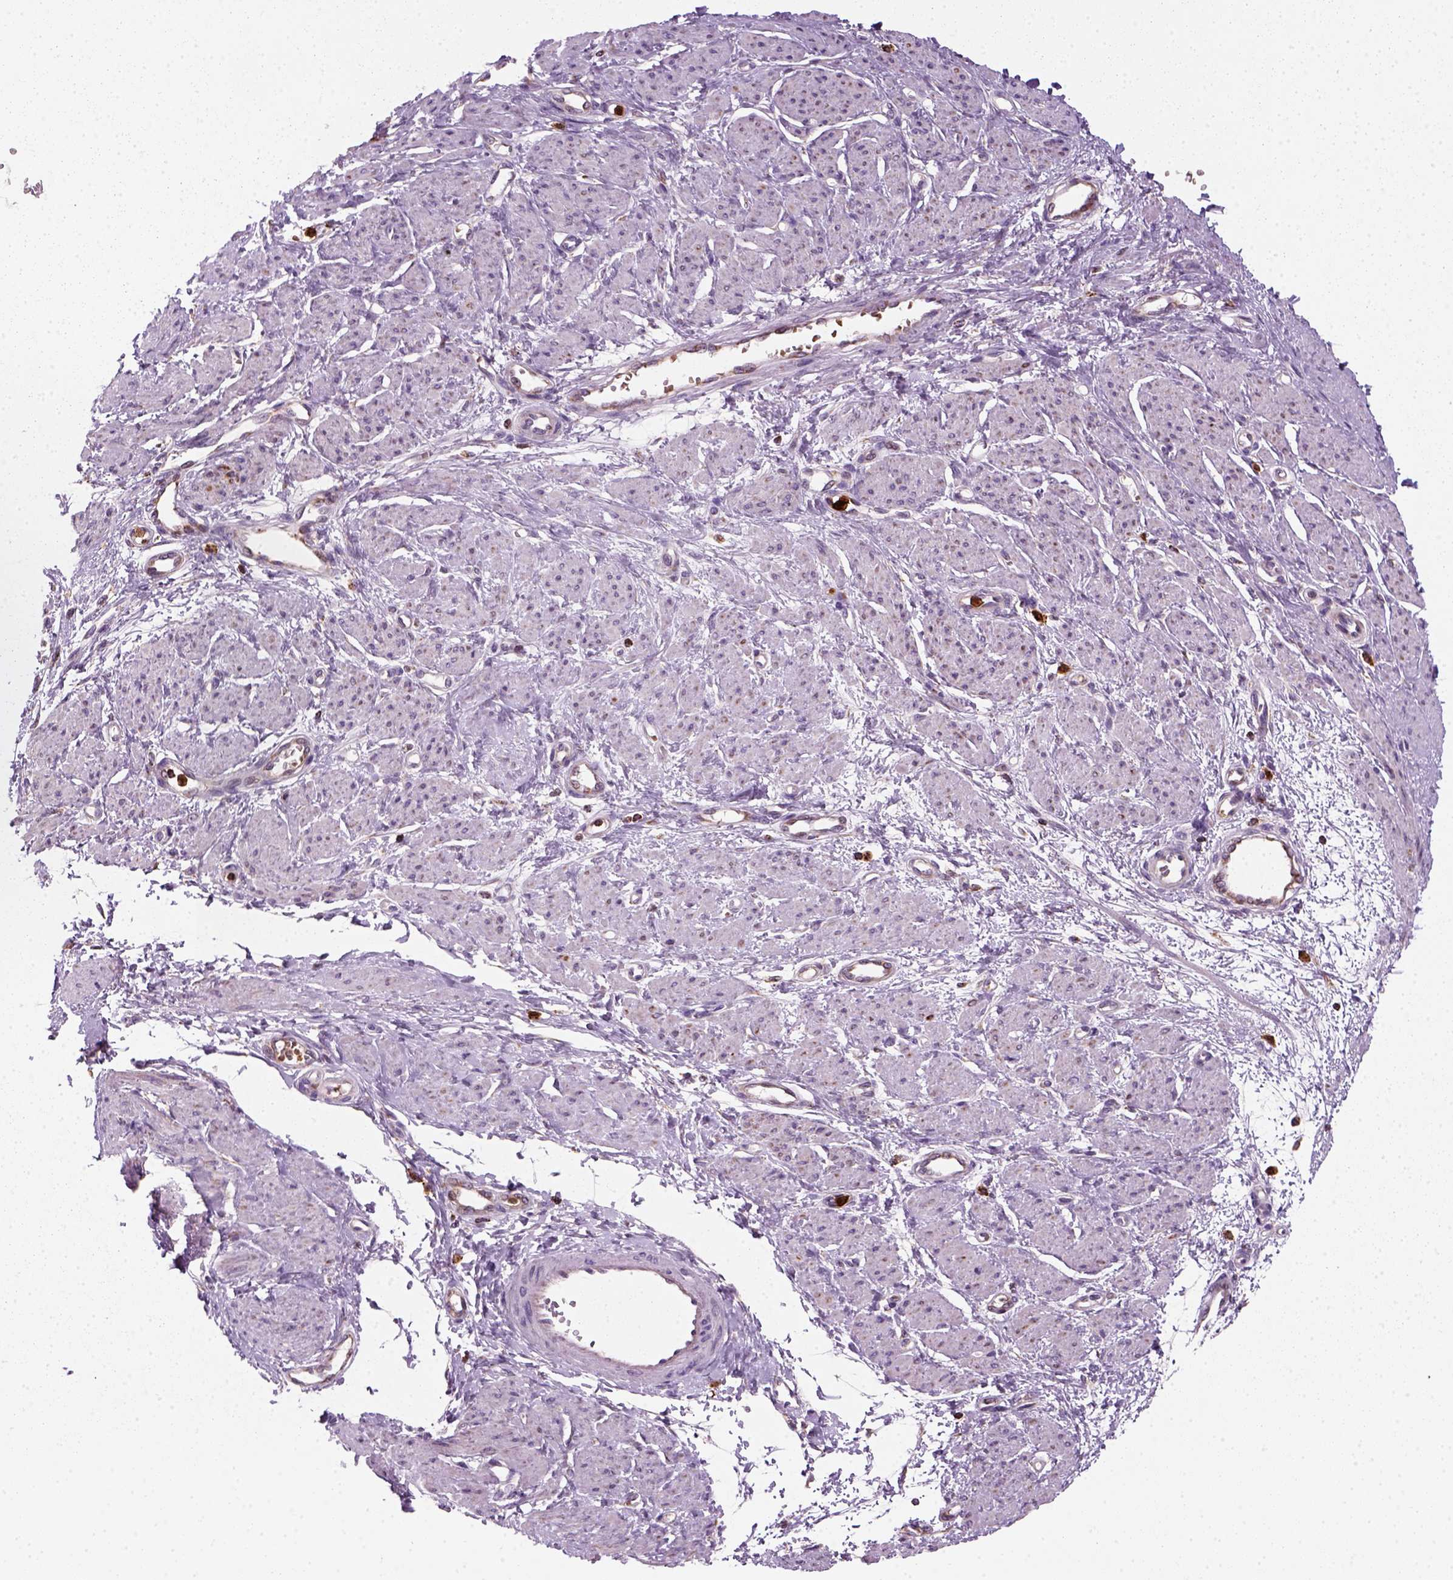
{"staining": {"intensity": "weak", "quantity": ">75%", "location": "cytoplasmic/membranous"}, "tissue": "smooth muscle", "cell_type": "Smooth muscle cells", "image_type": "normal", "snomed": [{"axis": "morphology", "description": "Normal tissue, NOS"}, {"axis": "topography", "description": "Smooth muscle"}, {"axis": "topography", "description": "Uterus"}], "caption": "The immunohistochemical stain shows weak cytoplasmic/membranous expression in smooth muscle cells of normal smooth muscle.", "gene": "NUDT16L1", "patient": {"sex": "female", "age": 39}}